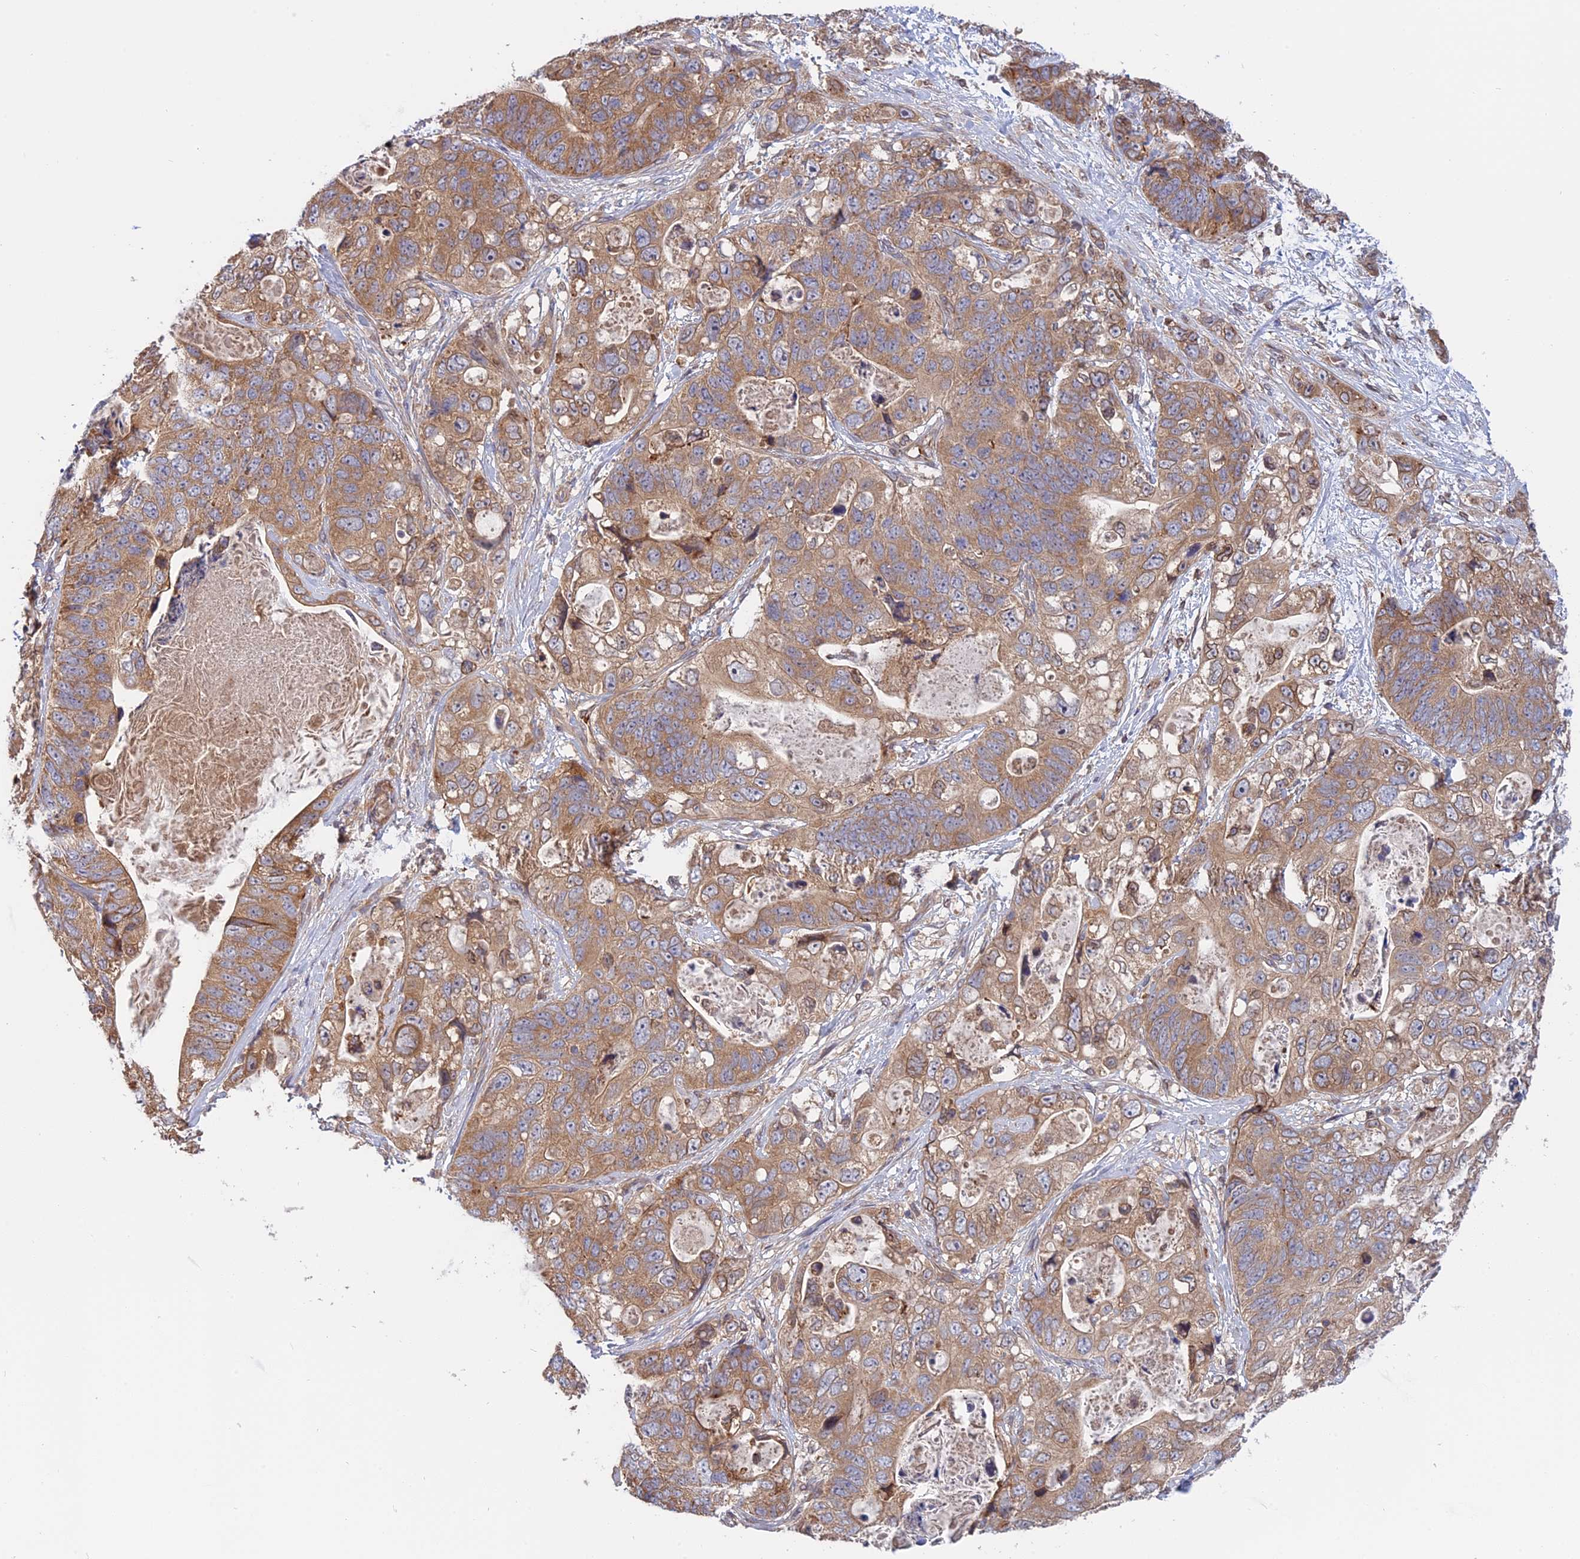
{"staining": {"intensity": "moderate", "quantity": ">75%", "location": "cytoplasmic/membranous"}, "tissue": "stomach cancer", "cell_type": "Tumor cells", "image_type": "cancer", "snomed": [{"axis": "morphology", "description": "Adenocarcinoma, NOS"}, {"axis": "topography", "description": "Stomach"}], "caption": "Moderate cytoplasmic/membranous protein positivity is appreciated in about >75% of tumor cells in stomach cancer (adenocarcinoma). Using DAB (brown) and hematoxylin (blue) stains, captured at high magnification using brightfield microscopy.", "gene": "IL21R", "patient": {"sex": "female", "age": 89}}